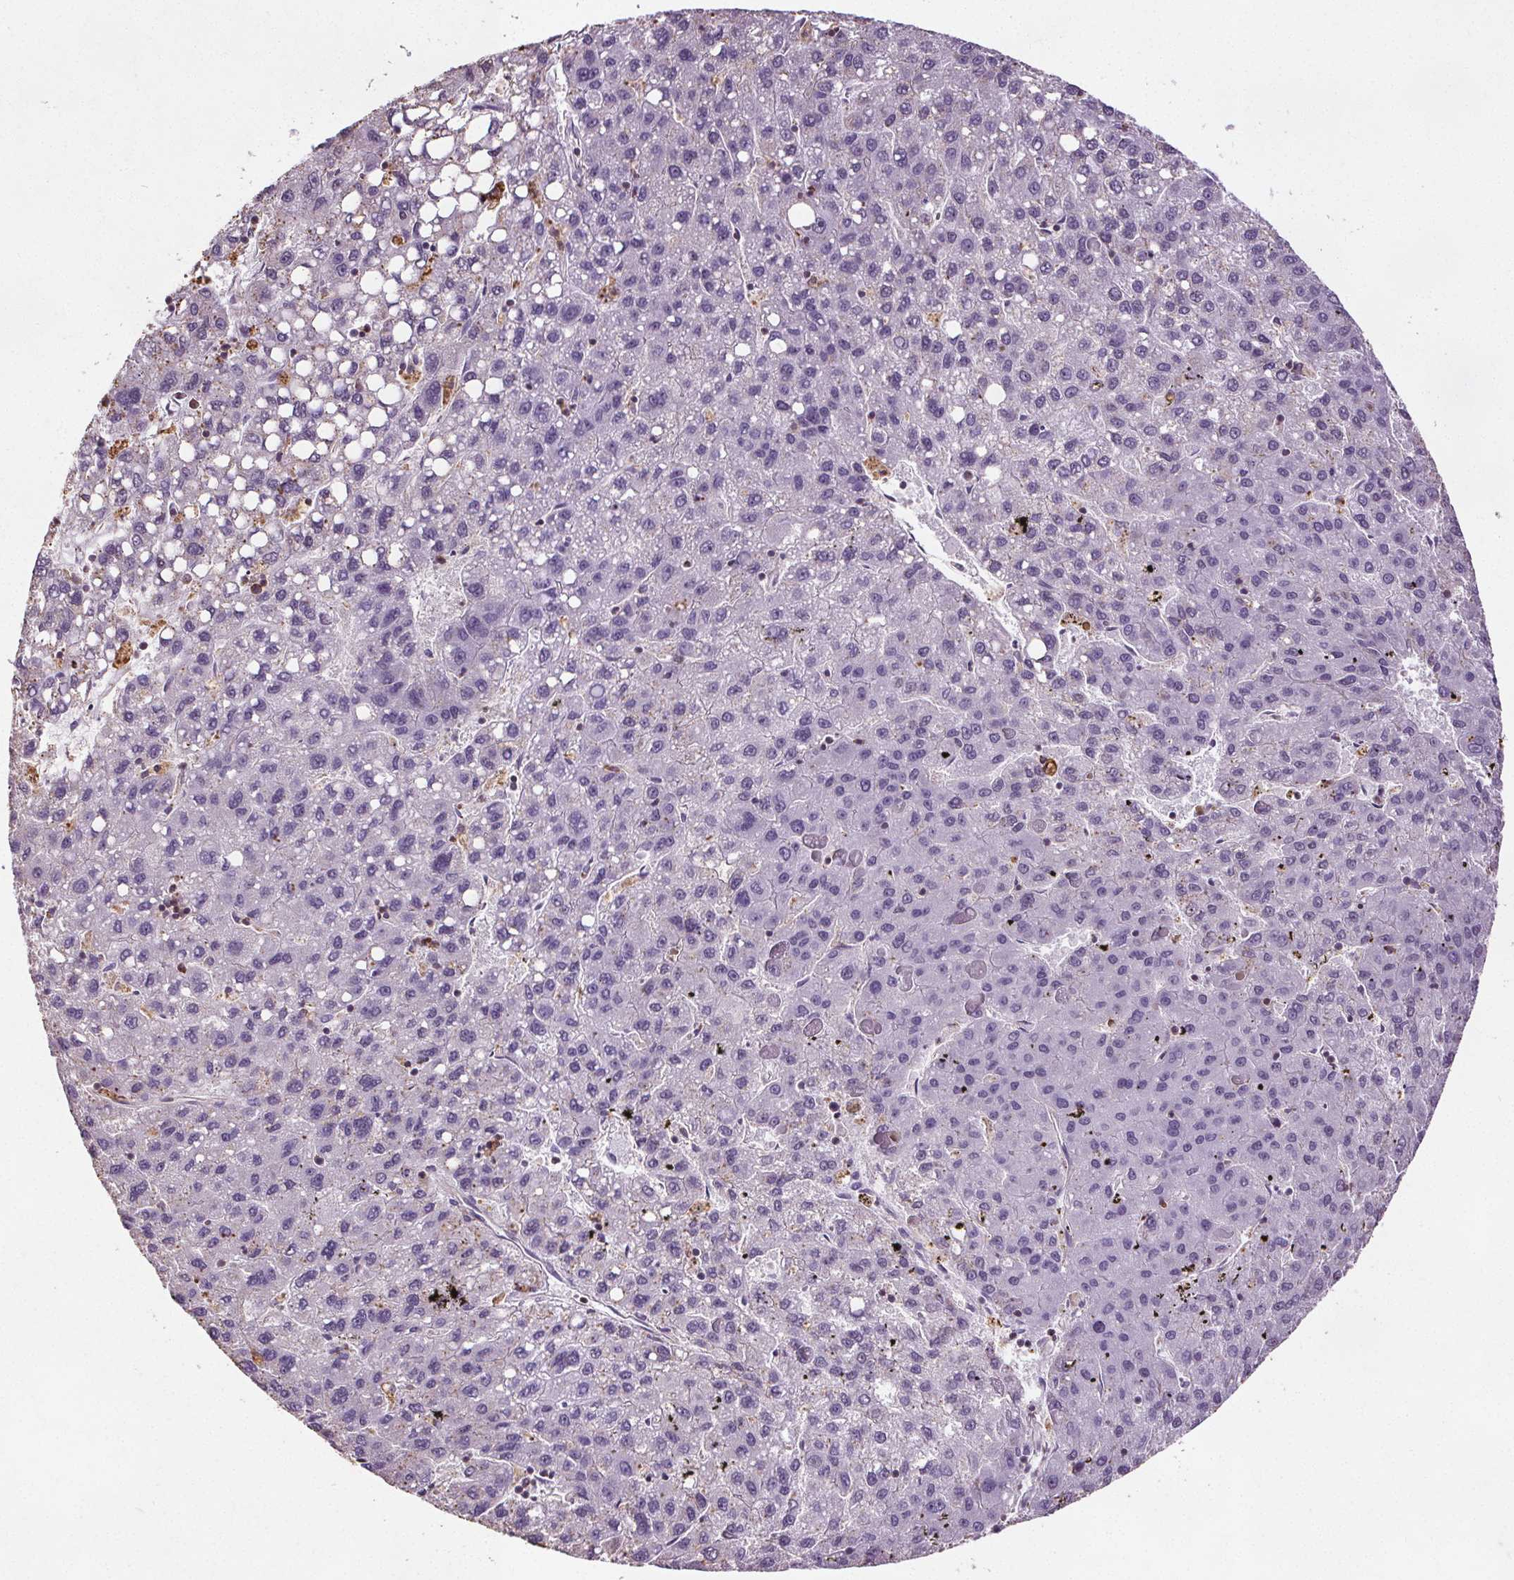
{"staining": {"intensity": "negative", "quantity": "none", "location": "none"}, "tissue": "liver cancer", "cell_type": "Tumor cells", "image_type": "cancer", "snomed": [{"axis": "morphology", "description": "Carcinoma, Hepatocellular, NOS"}, {"axis": "topography", "description": "Liver"}], "caption": "Tumor cells are negative for protein expression in human hepatocellular carcinoma (liver). (Brightfield microscopy of DAB immunohistochemistry (IHC) at high magnification).", "gene": "C19orf84", "patient": {"sex": "female", "age": 82}}